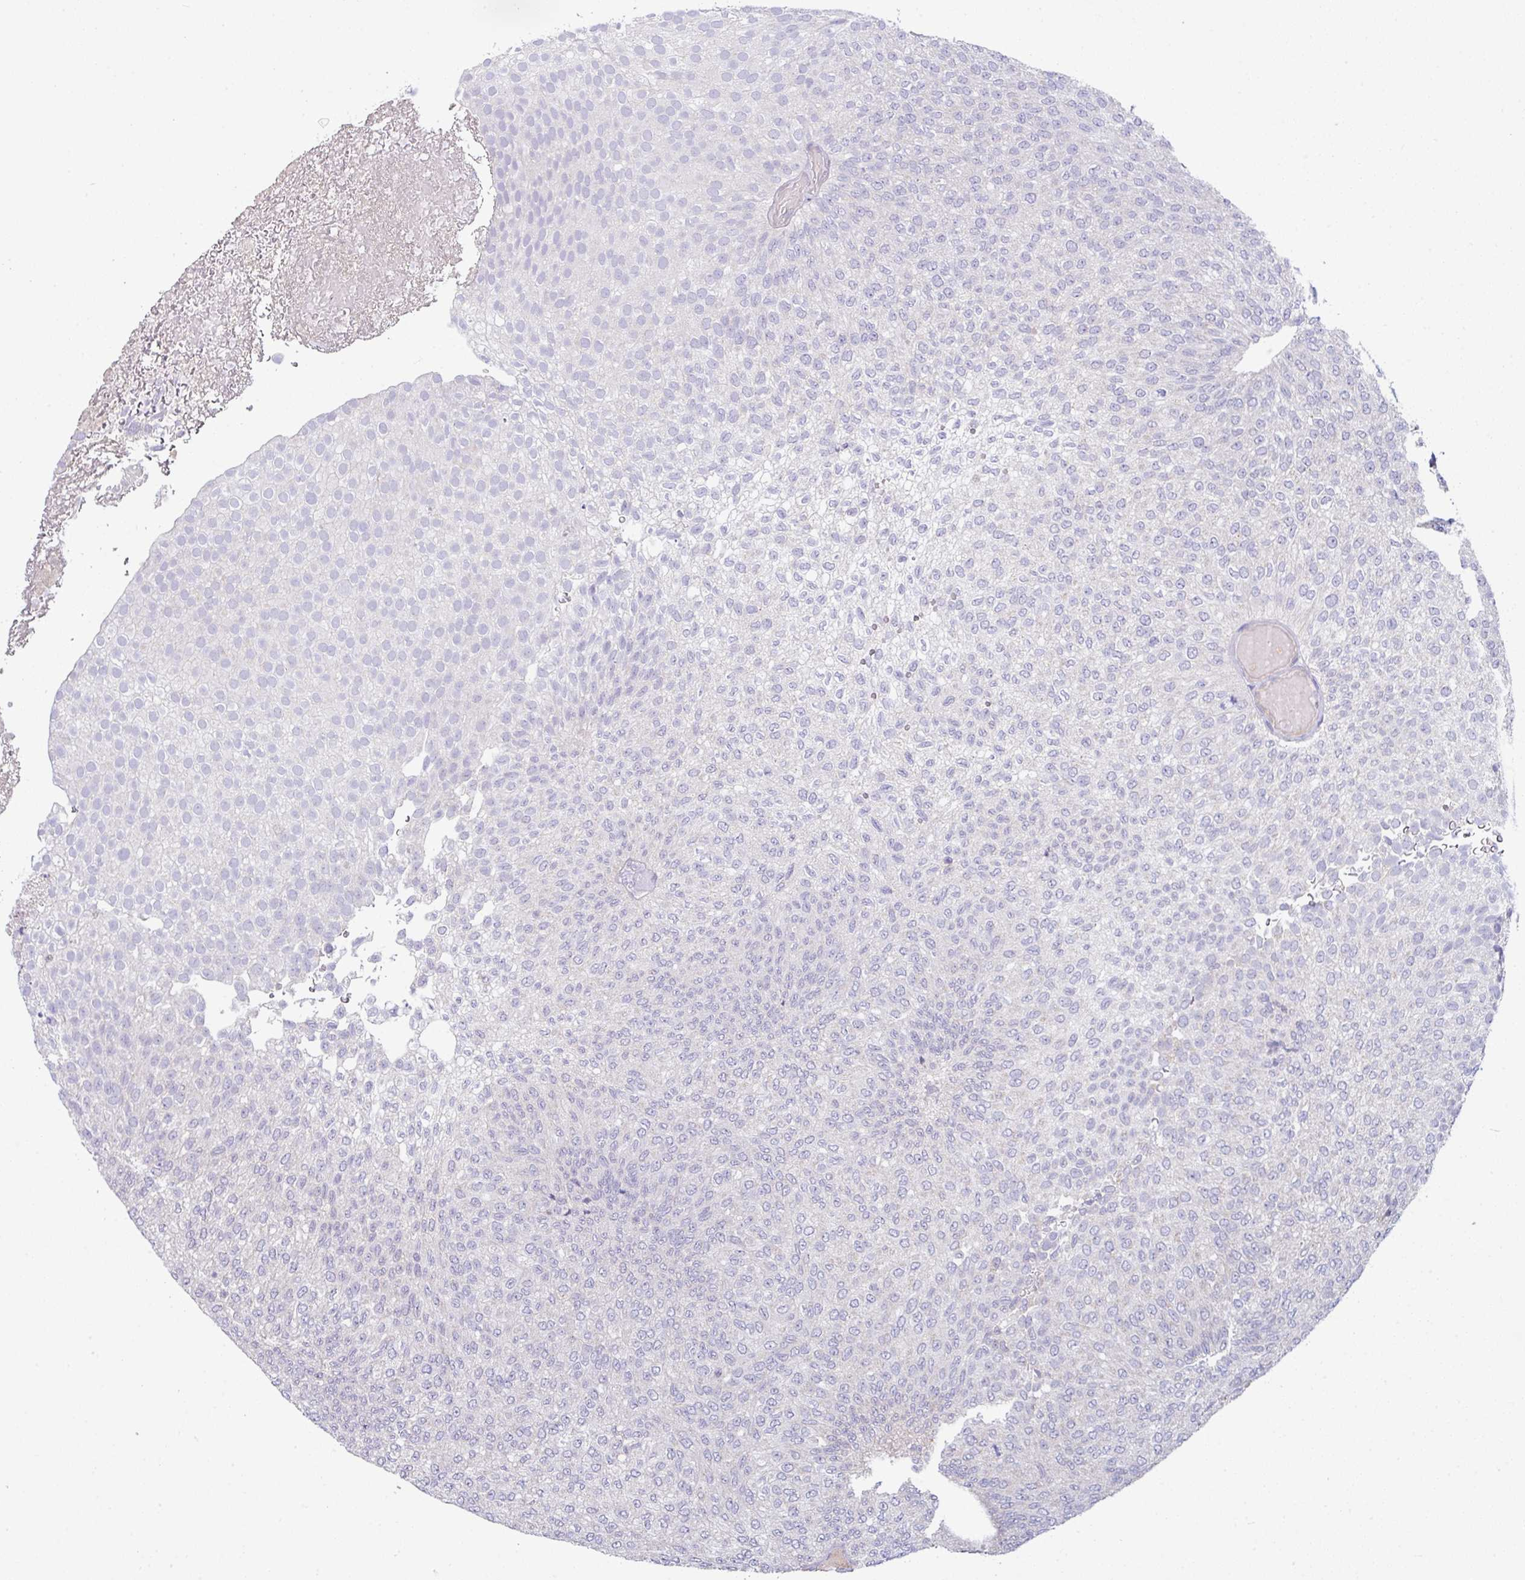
{"staining": {"intensity": "negative", "quantity": "none", "location": "none"}, "tissue": "urothelial cancer", "cell_type": "Tumor cells", "image_type": "cancer", "snomed": [{"axis": "morphology", "description": "Urothelial carcinoma, Low grade"}, {"axis": "topography", "description": "Urinary bladder"}], "caption": "This is a photomicrograph of immunohistochemistry (IHC) staining of urothelial cancer, which shows no positivity in tumor cells.", "gene": "SLAMF6", "patient": {"sex": "male", "age": 78}}